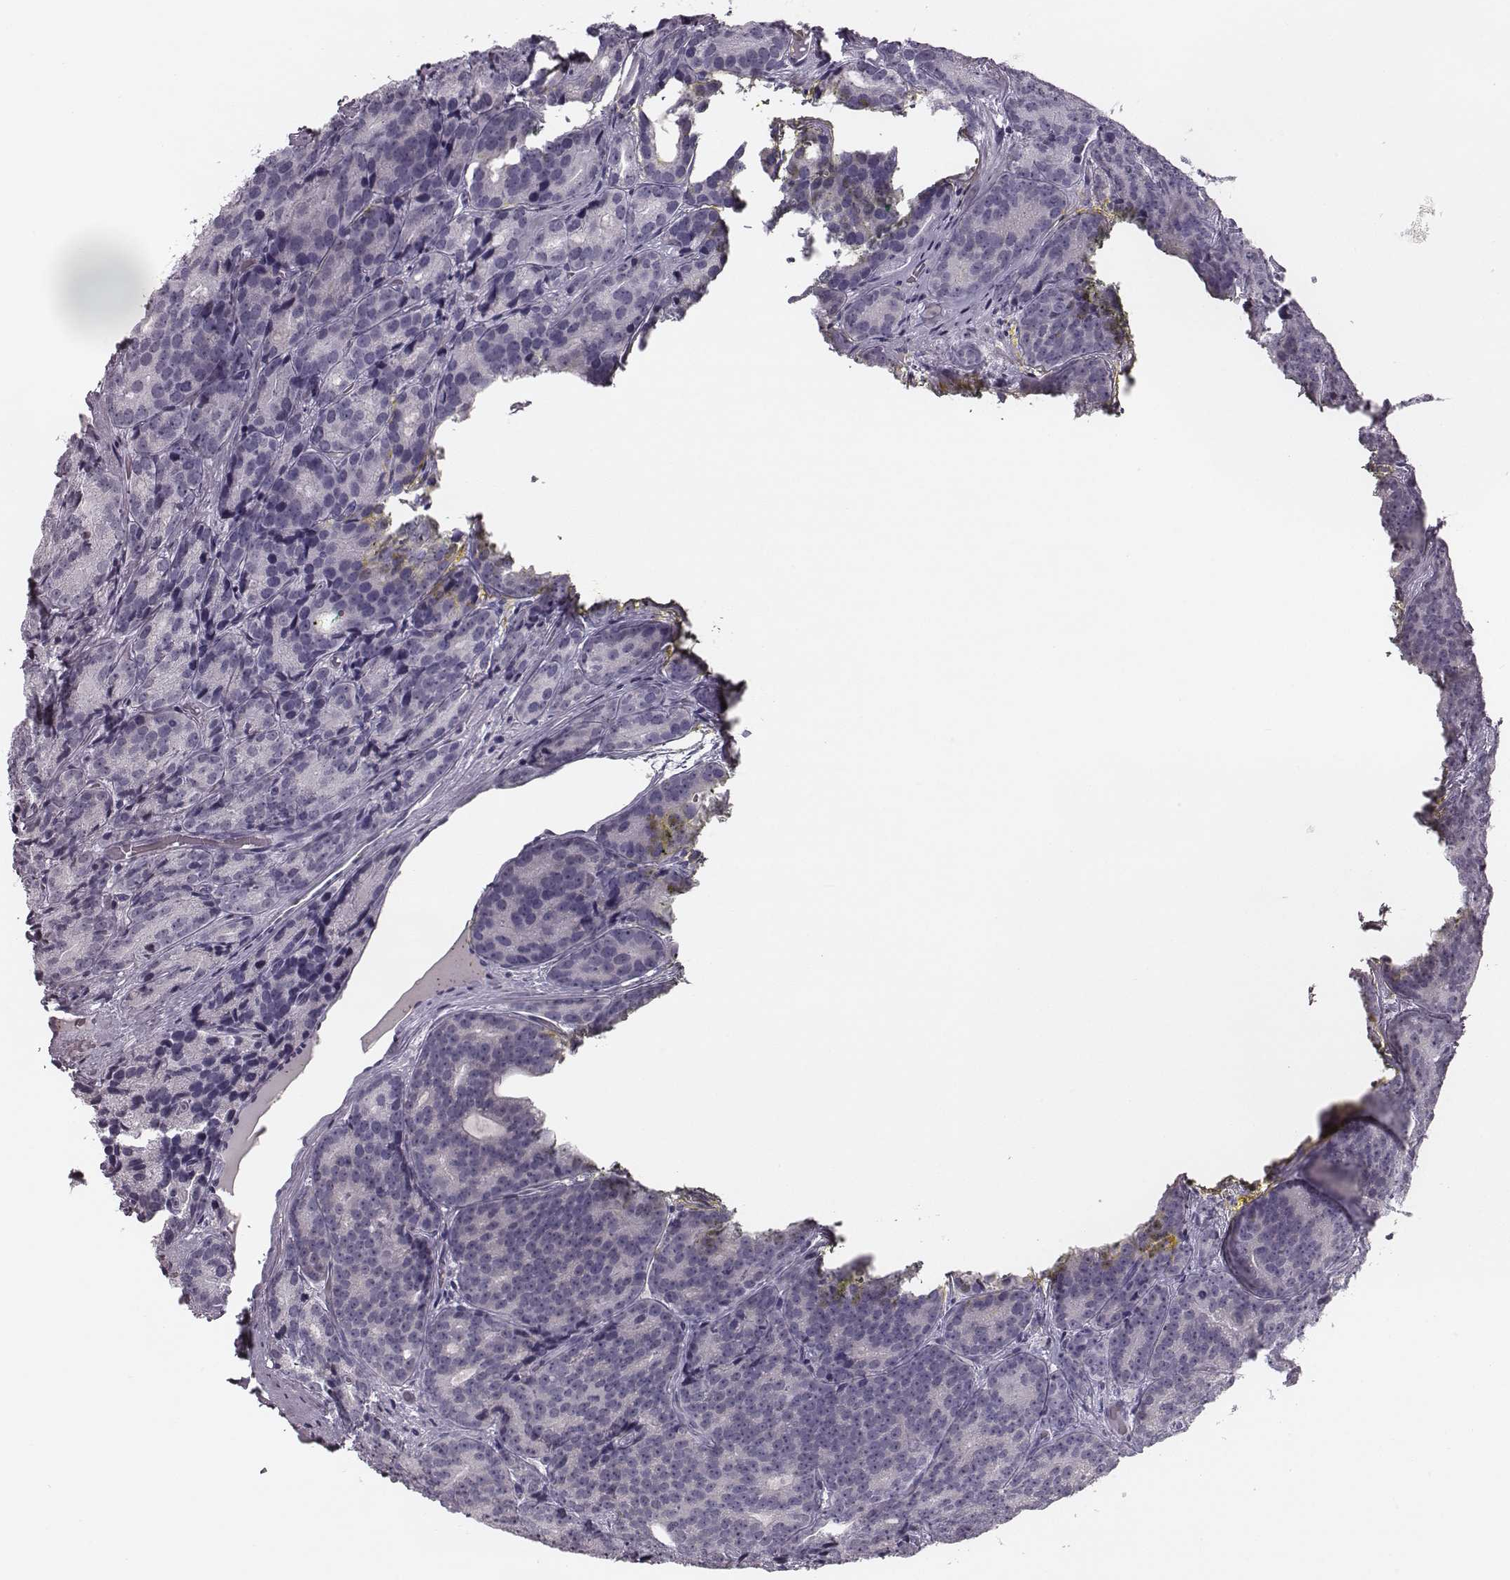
{"staining": {"intensity": "negative", "quantity": "none", "location": "none"}, "tissue": "prostate cancer", "cell_type": "Tumor cells", "image_type": "cancer", "snomed": [{"axis": "morphology", "description": "Adenocarcinoma, NOS"}, {"axis": "topography", "description": "Prostate"}], "caption": "An immunohistochemistry (IHC) histopathology image of prostate cancer (adenocarcinoma) is shown. There is no staining in tumor cells of prostate cancer (adenocarcinoma). (DAB IHC with hematoxylin counter stain).", "gene": "CRISP1", "patient": {"sex": "male", "age": 71}}